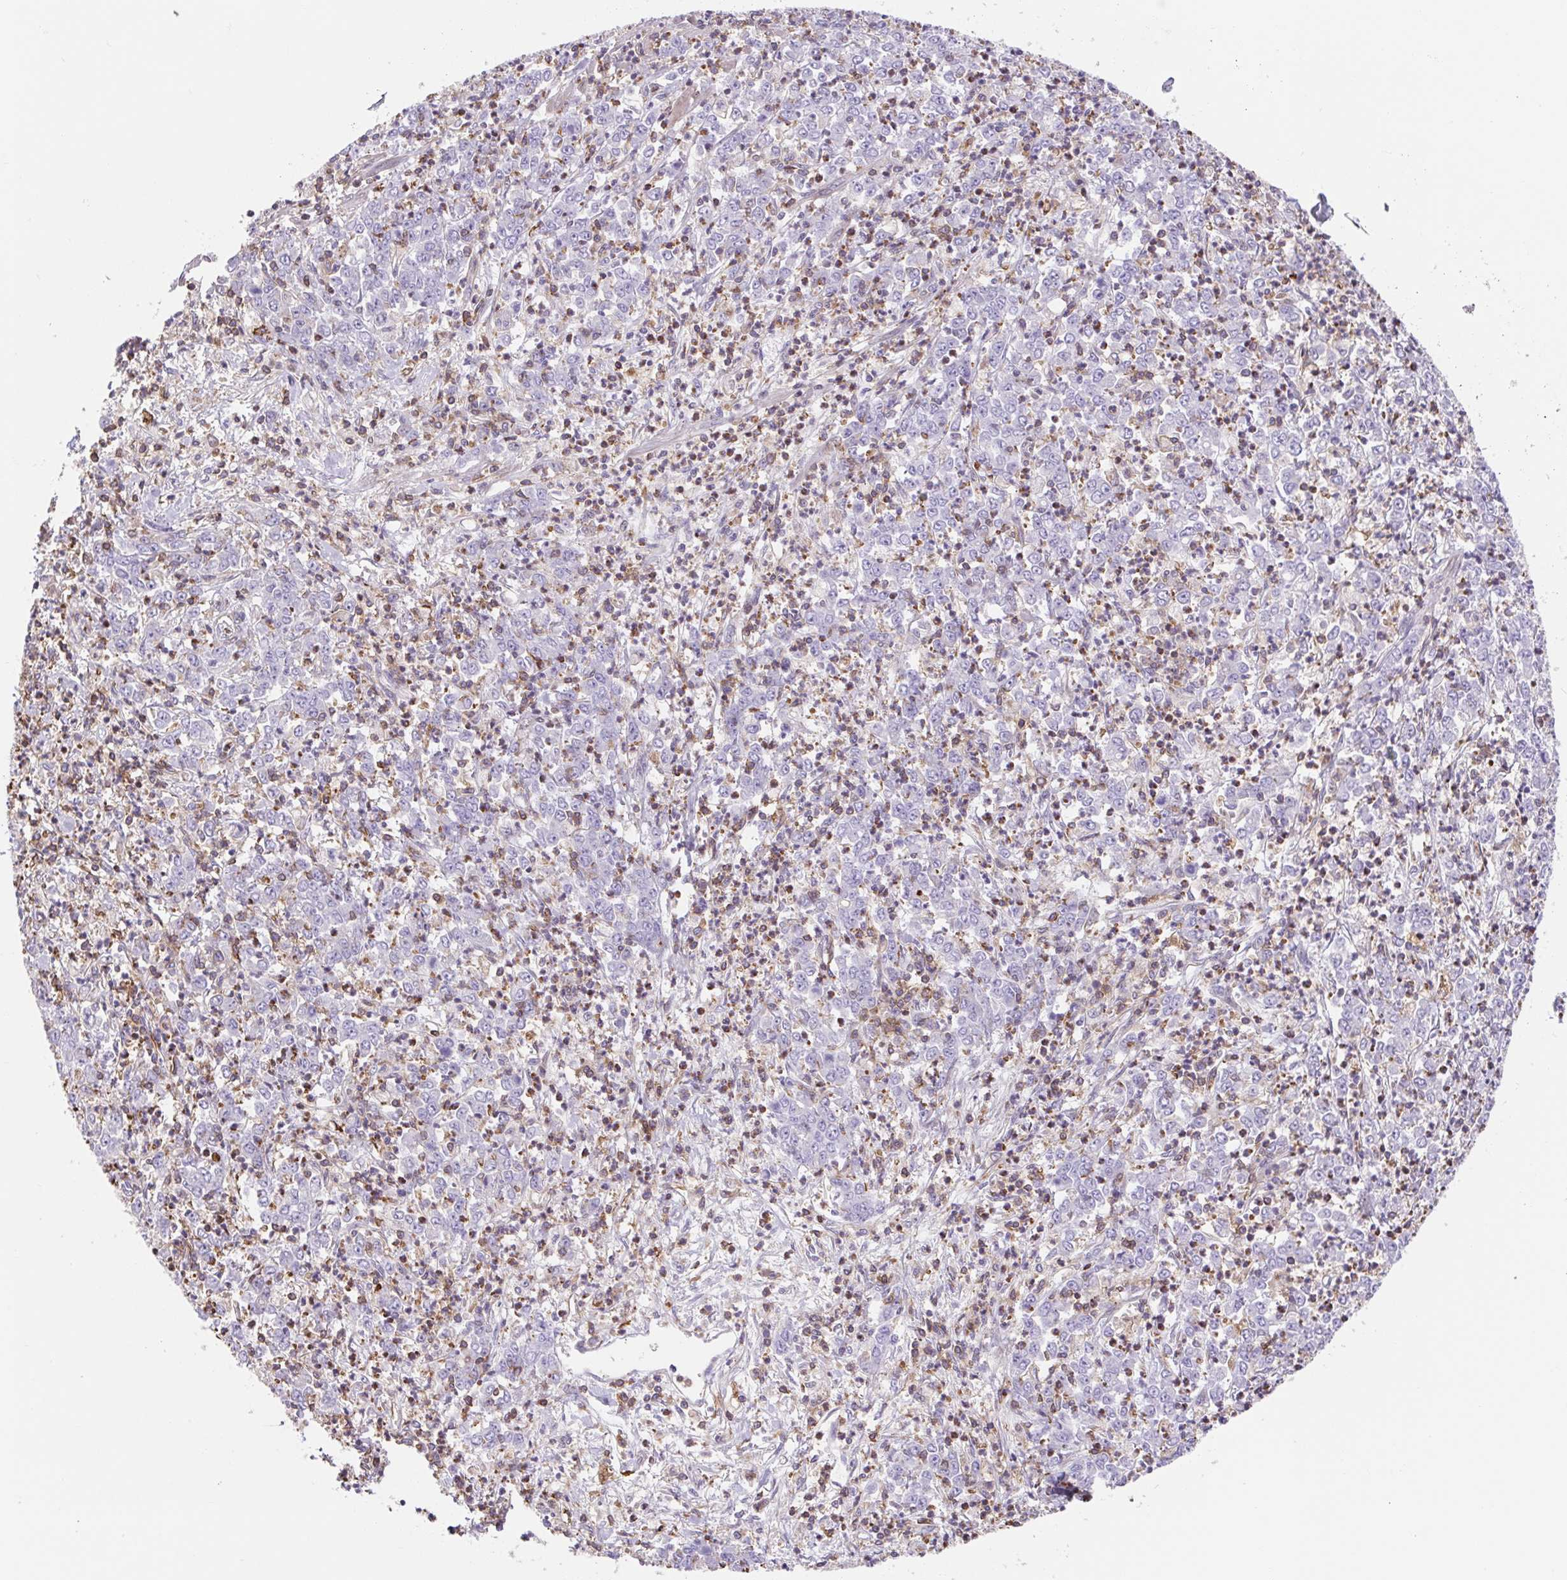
{"staining": {"intensity": "negative", "quantity": "none", "location": "none"}, "tissue": "stomach cancer", "cell_type": "Tumor cells", "image_type": "cancer", "snomed": [{"axis": "morphology", "description": "Adenocarcinoma, NOS"}, {"axis": "topography", "description": "Stomach, lower"}], "caption": "The micrograph displays no staining of tumor cells in stomach cancer (adenocarcinoma).", "gene": "TPRG1", "patient": {"sex": "female", "age": 71}}